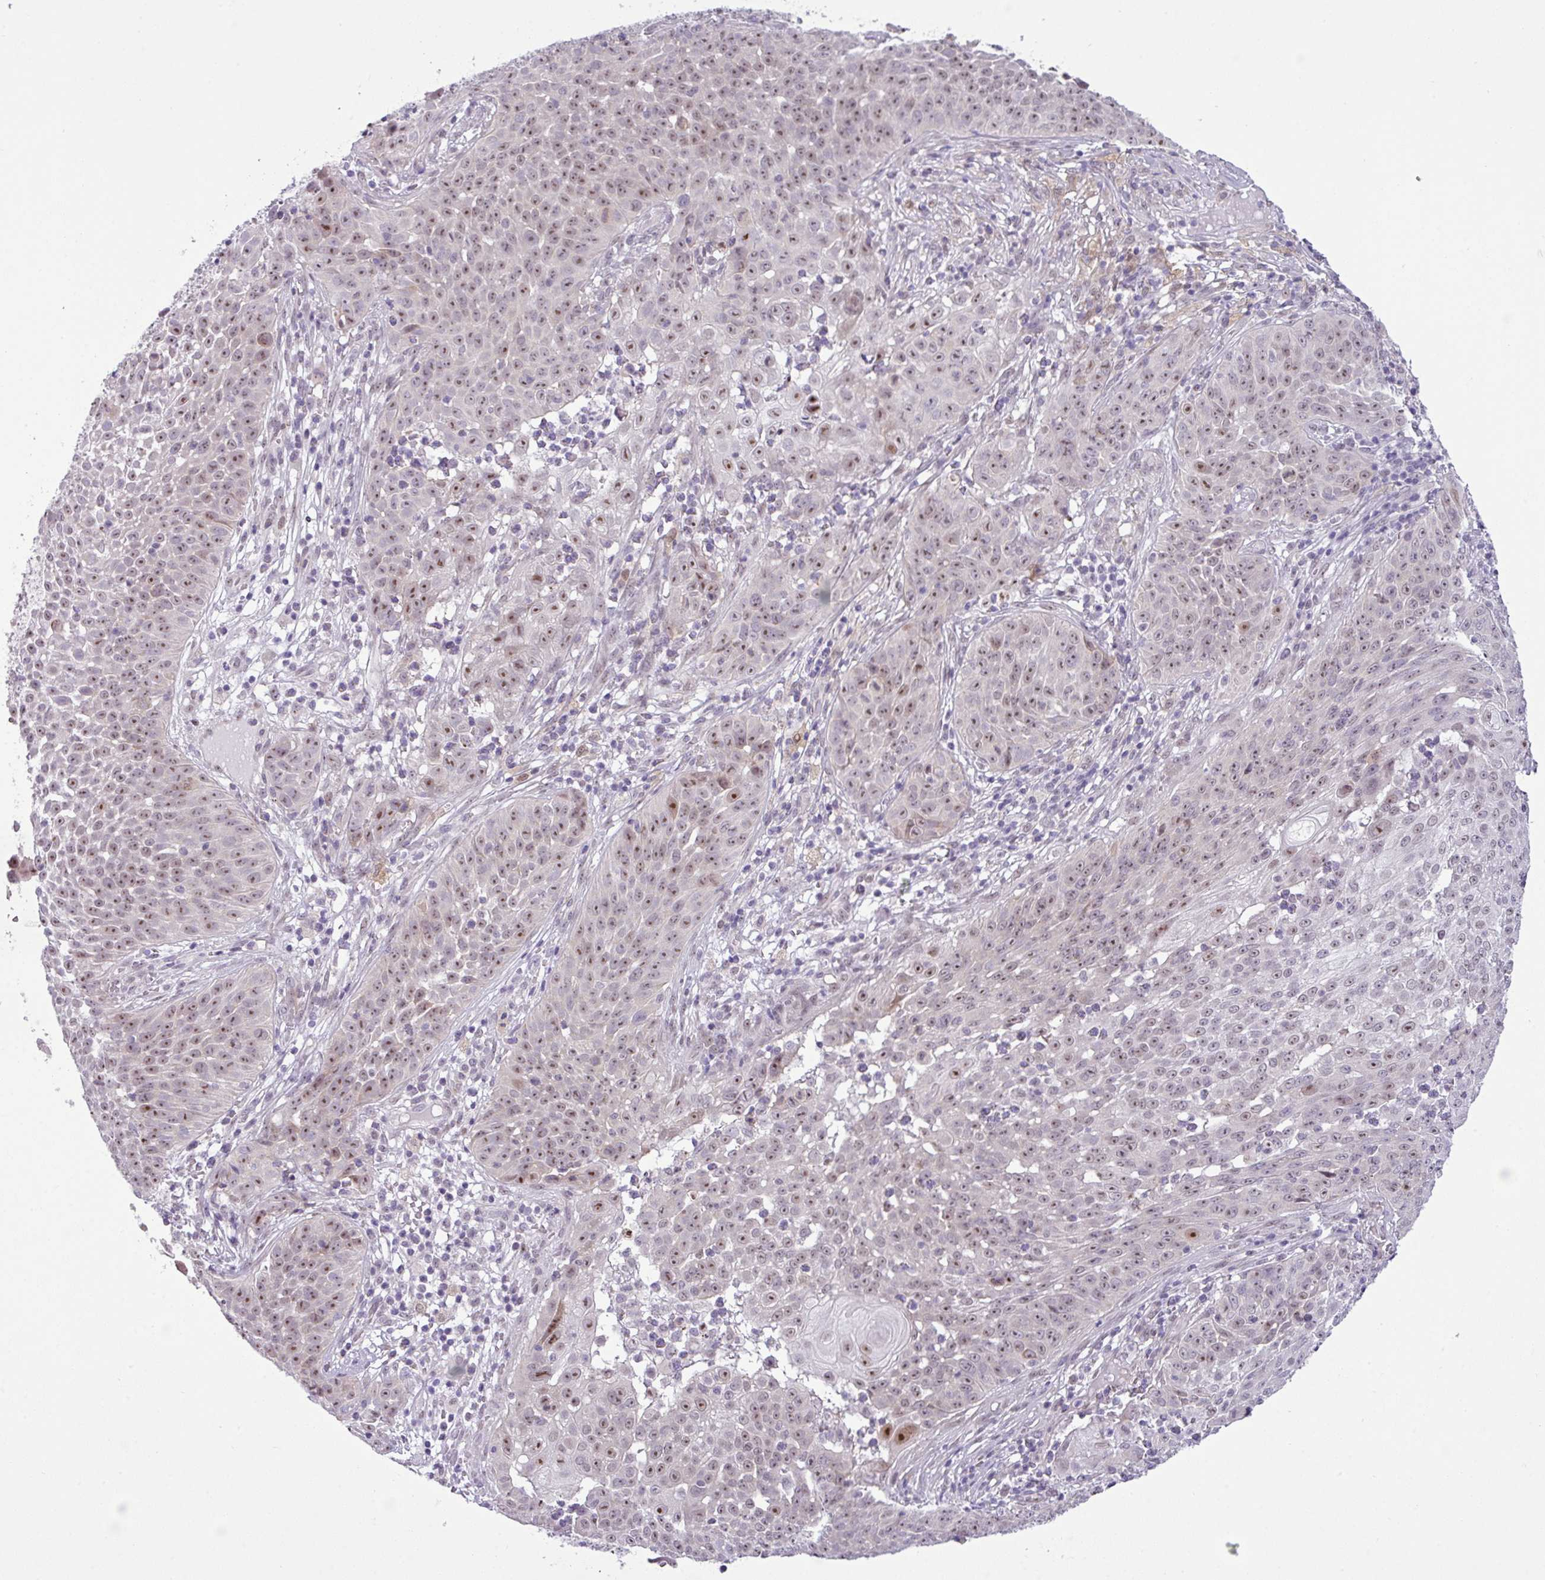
{"staining": {"intensity": "moderate", "quantity": ">75%", "location": "nuclear"}, "tissue": "skin cancer", "cell_type": "Tumor cells", "image_type": "cancer", "snomed": [{"axis": "morphology", "description": "Squamous cell carcinoma, NOS"}, {"axis": "topography", "description": "Skin"}], "caption": "Moderate nuclear staining is appreciated in approximately >75% of tumor cells in skin squamous cell carcinoma.", "gene": "MAK16", "patient": {"sex": "male", "age": 24}}